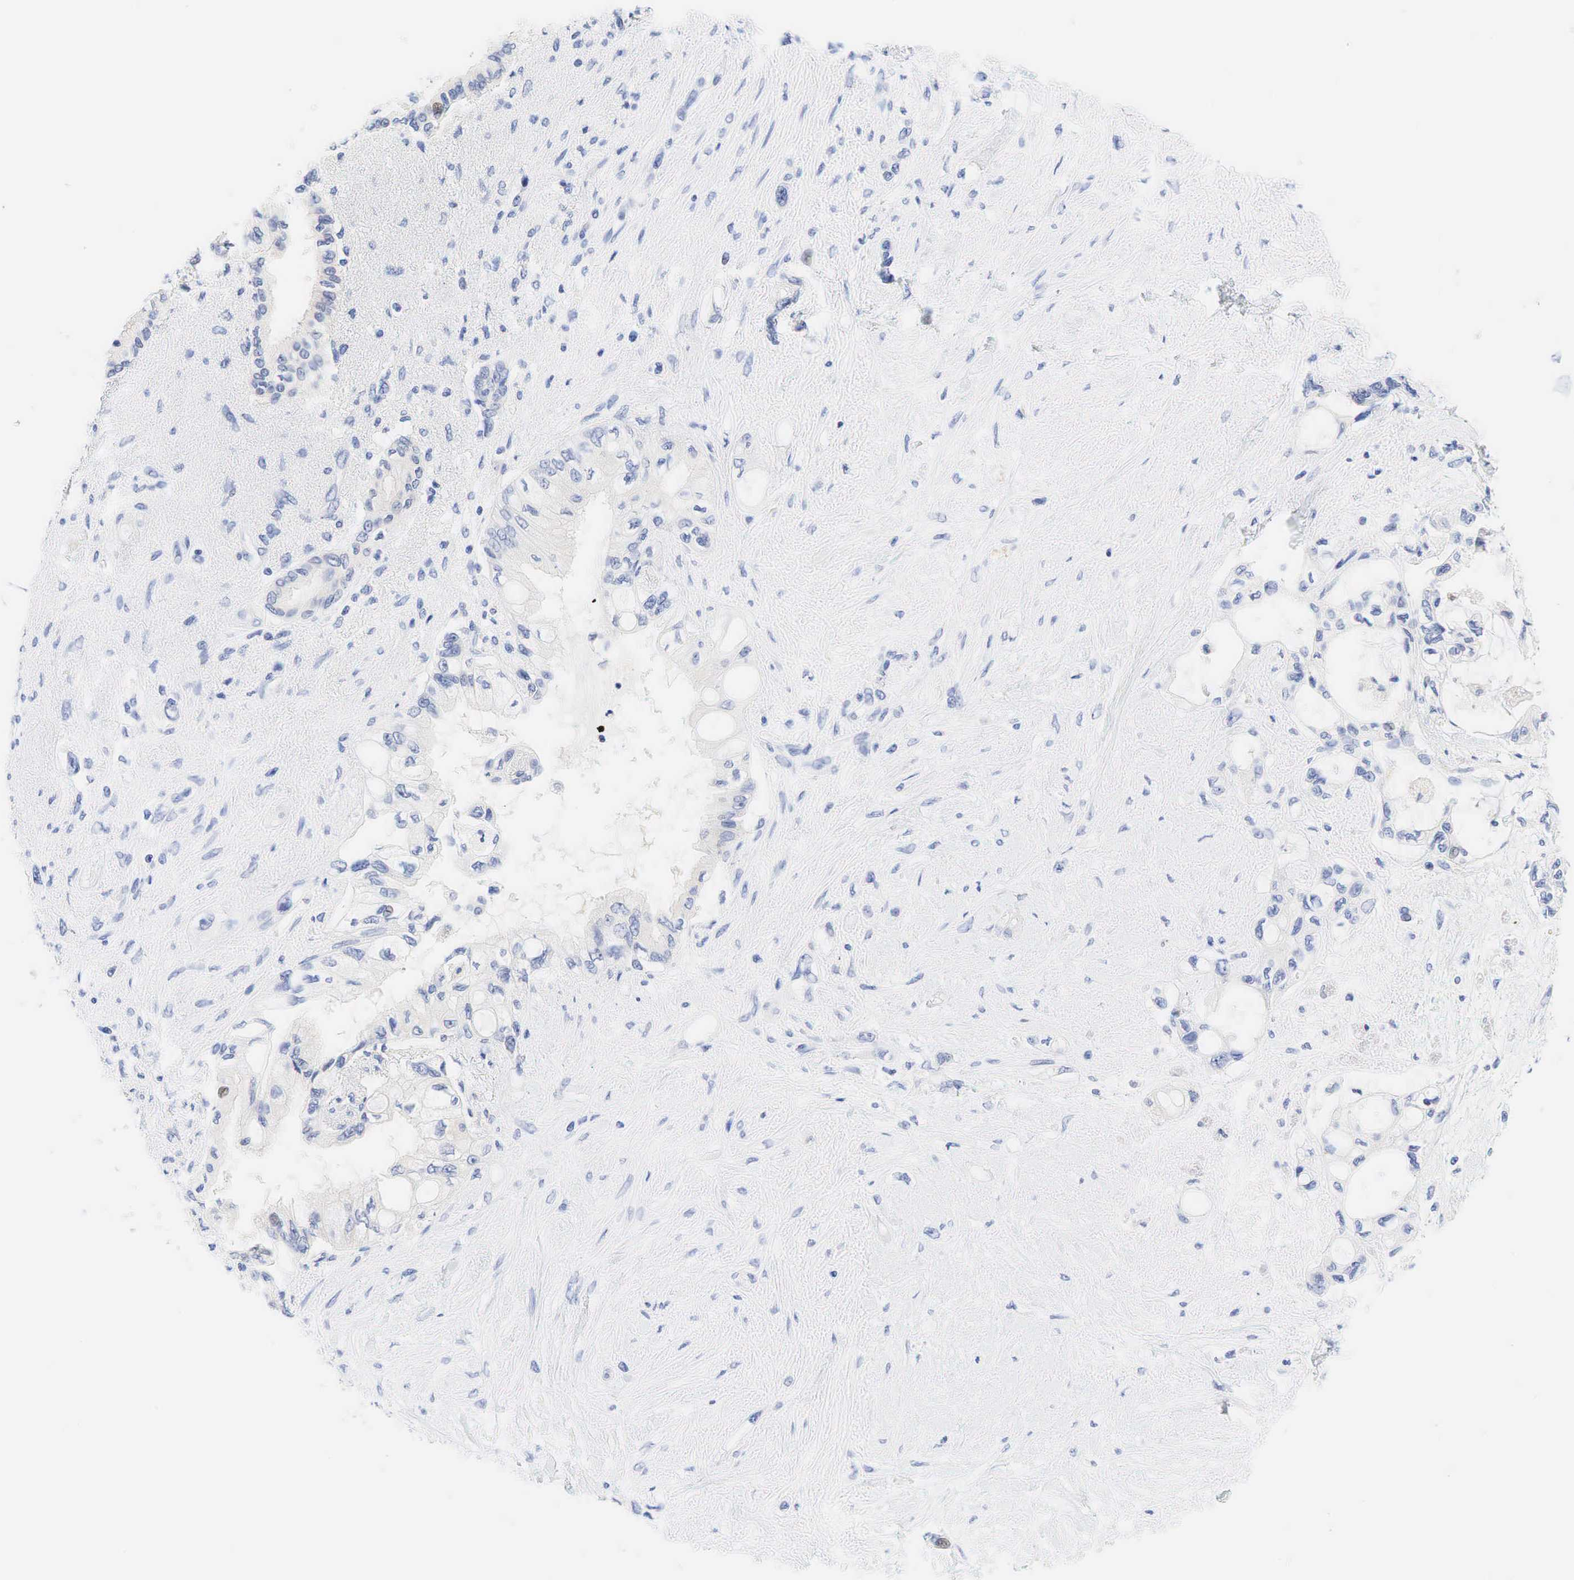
{"staining": {"intensity": "negative", "quantity": "none", "location": "none"}, "tissue": "pancreatic cancer", "cell_type": "Tumor cells", "image_type": "cancer", "snomed": [{"axis": "morphology", "description": "Adenocarcinoma, NOS"}, {"axis": "topography", "description": "Pancreas"}], "caption": "Pancreatic adenocarcinoma was stained to show a protein in brown. There is no significant positivity in tumor cells.", "gene": "AR", "patient": {"sex": "female", "age": 70}}